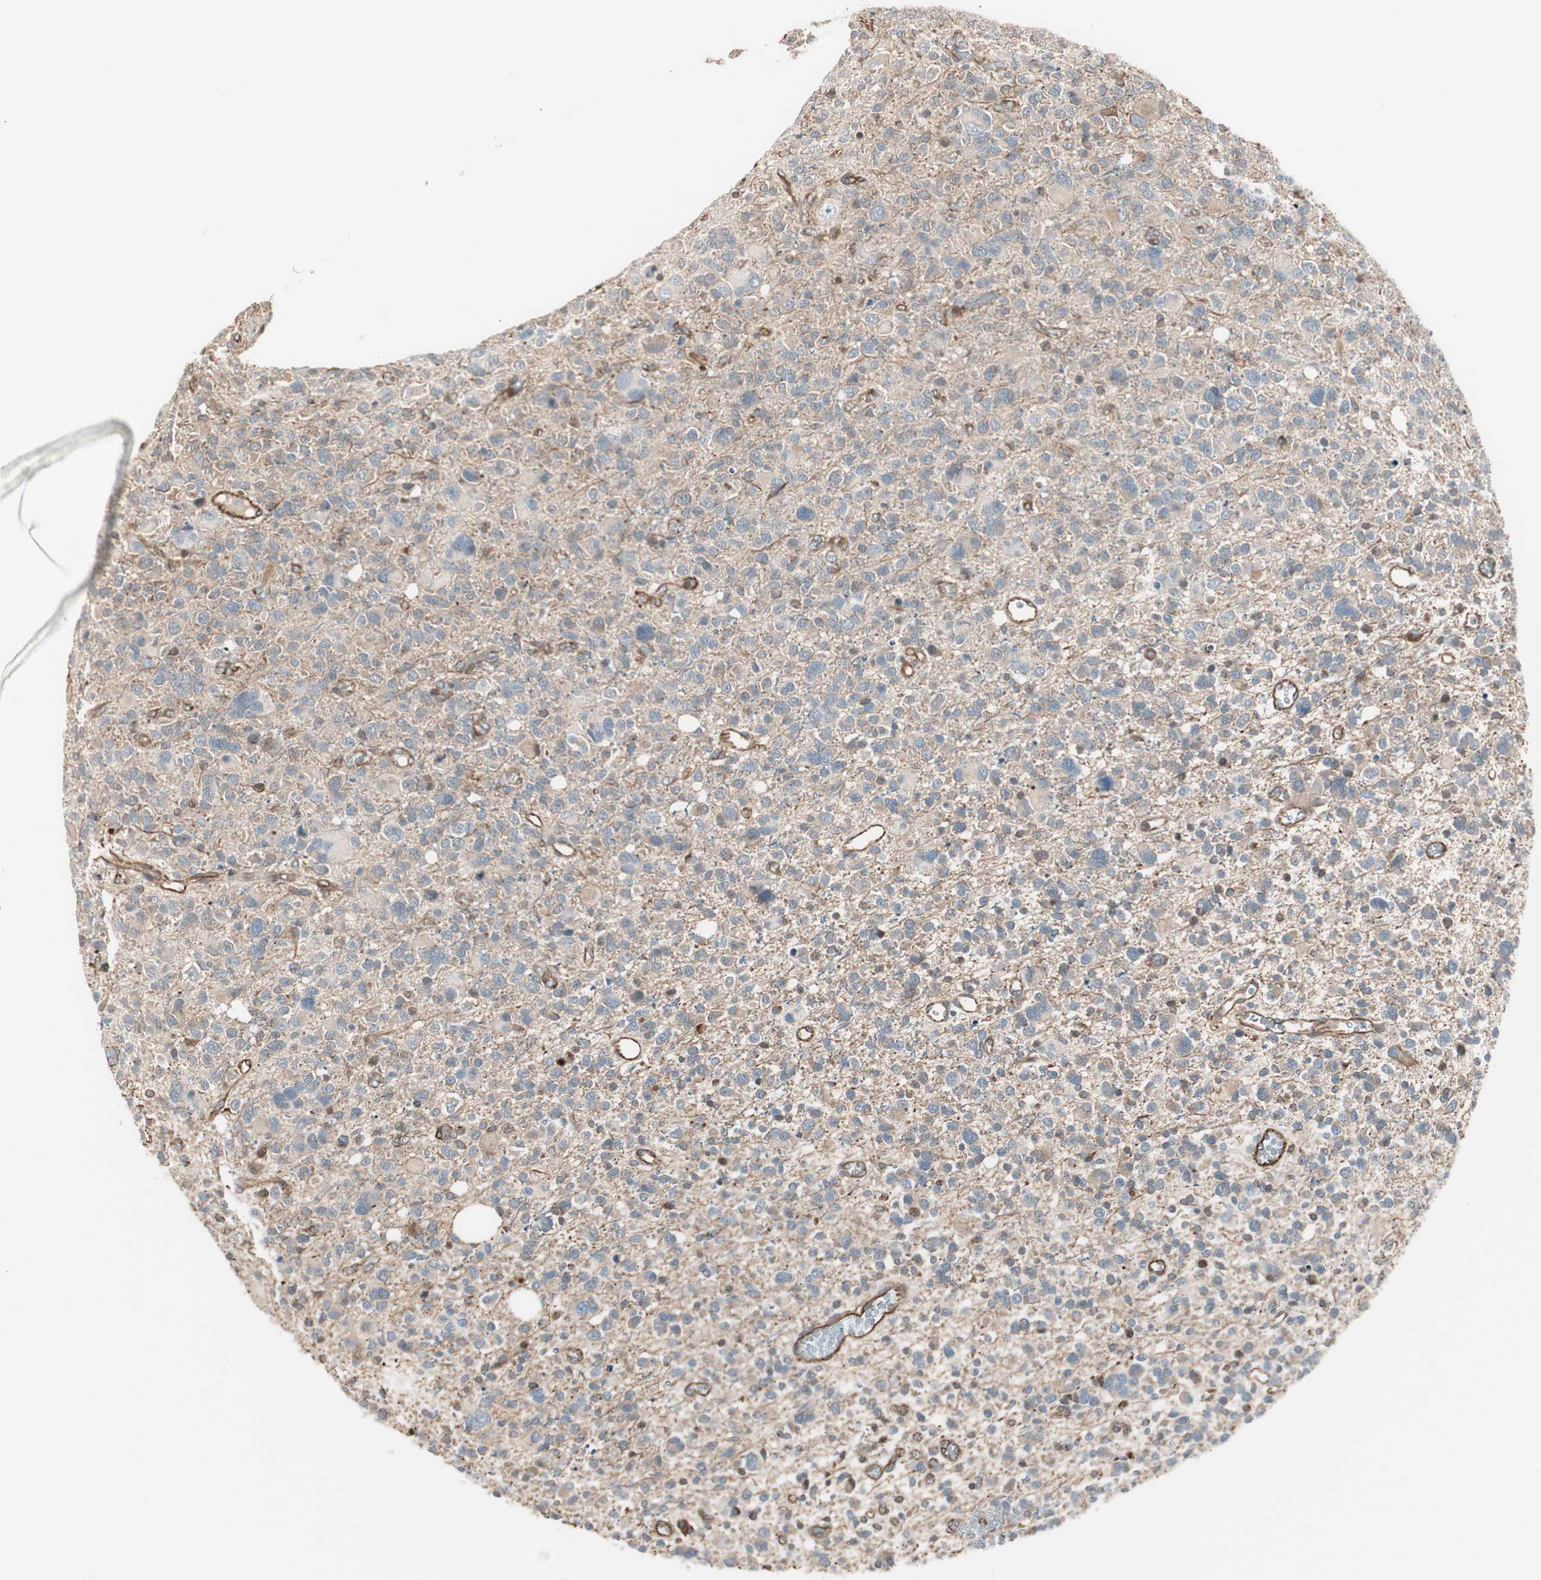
{"staining": {"intensity": "weak", "quantity": ">75%", "location": "cytoplasmic/membranous"}, "tissue": "glioma", "cell_type": "Tumor cells", "image_type": "cancer", "snomed": [{"axis": "morphology", "description": "Glioma, malignant, High grade"}, {"axis": "topography", "description": "Brain"}], "caption": "Protein expression analysis of human glioma reveals weak cytoplasmic/membranous staining in about >75% of tumor cells. (DAB (3,3'-diaminobenzidine) IHC with brightfield microscopy, high magnification).", "gene": "MAD2L2", "patient": {"sex": "male", "age": 48}}